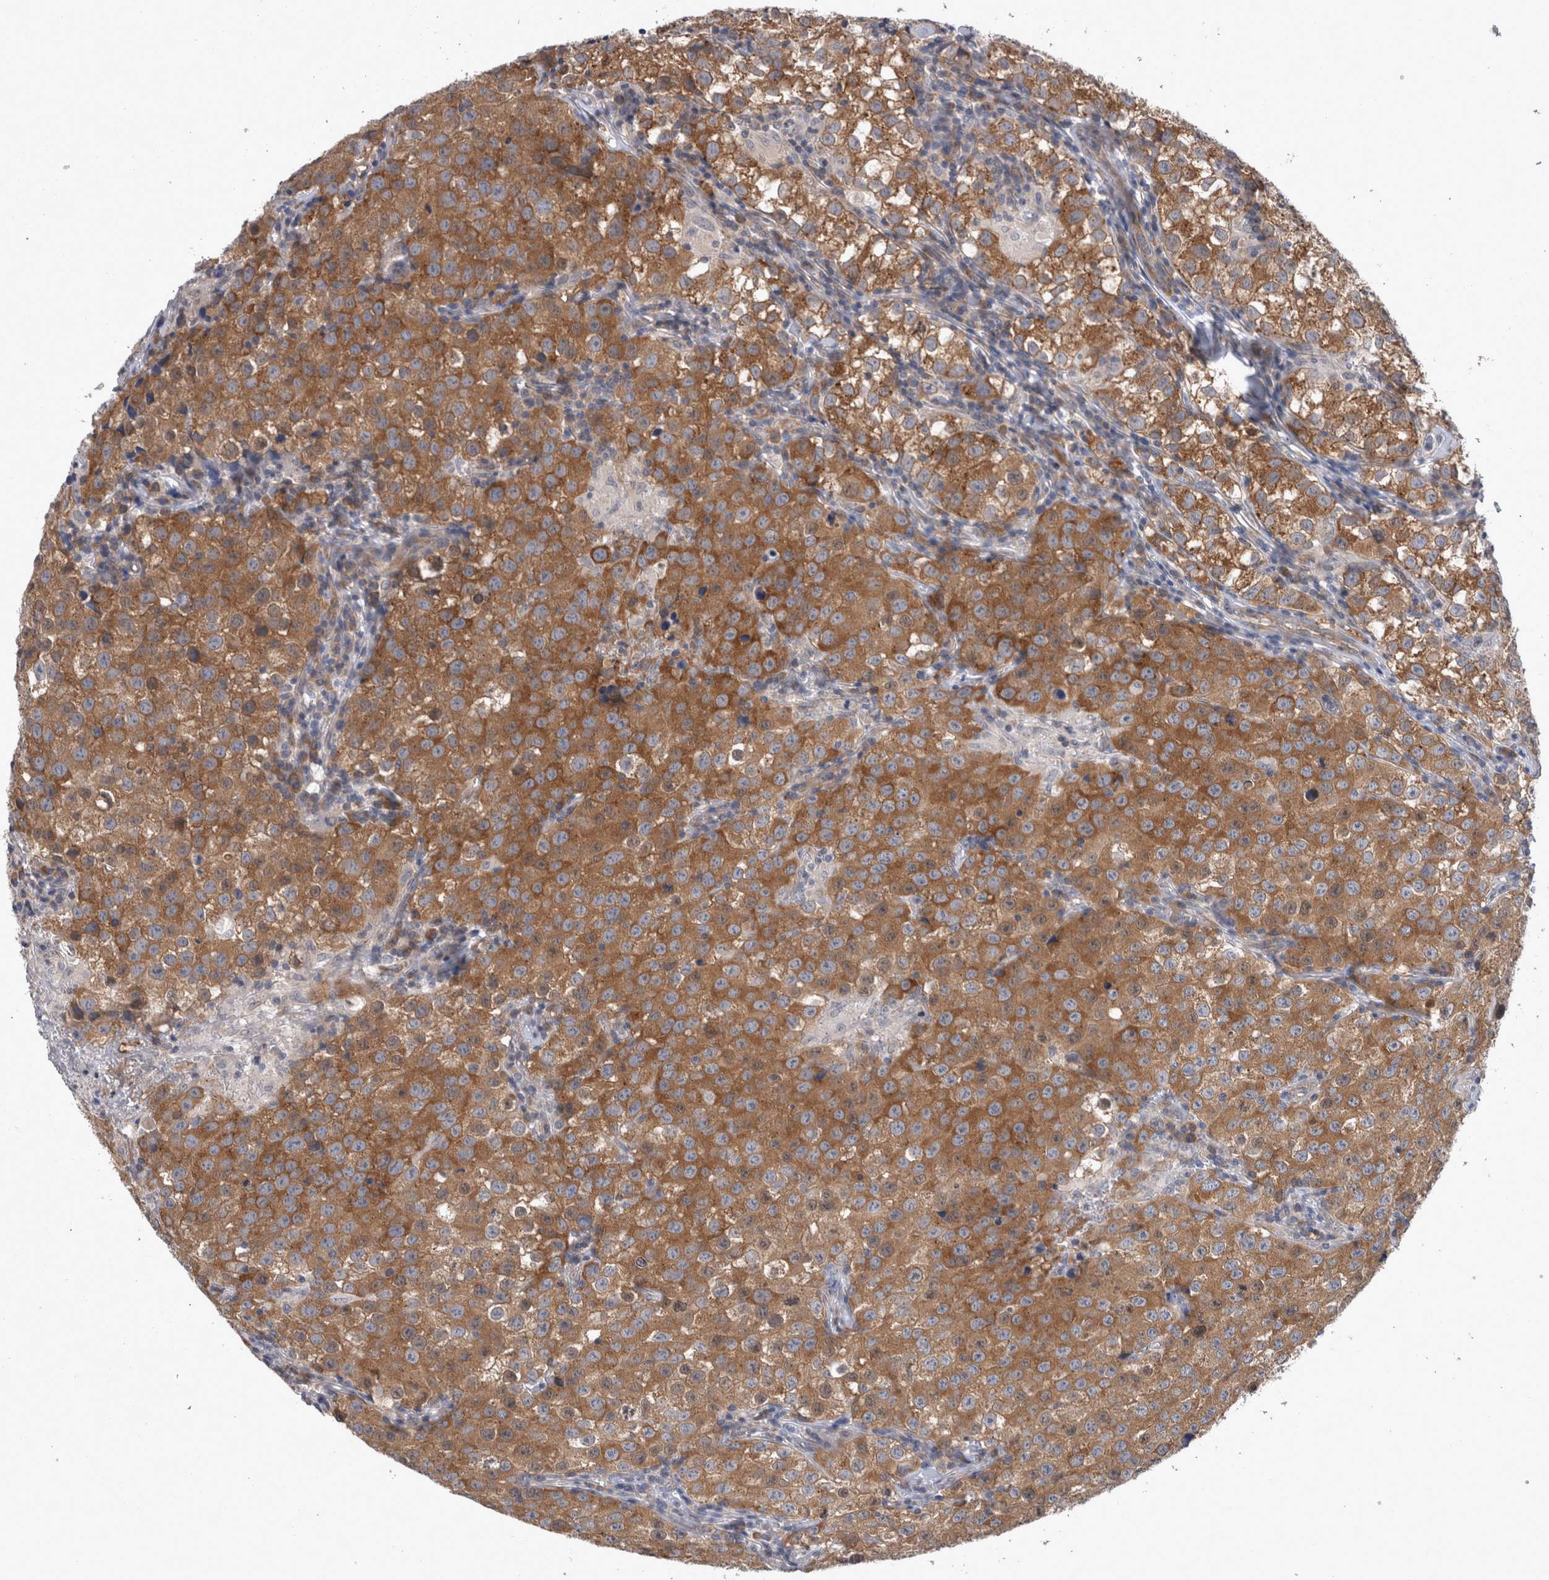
{"staining": {"intensity": "moderate", "quantity": ">75%", "location": "cytoplasmic/membranous"}, "tissue": "testis cancer", "cell_type": "Tumor cells", "image_type": "cancer", "snomed": [{"axis": "morphology", "description": "Seminoma, NOS"}, {"axis": "morphology", "description": "Carcinoma, Embryonal, NOS"}, {"axis": "topography", "description": "Testis"}], "caption": "Testis cancer tissue reveals moderate cytoplasmic/membranous positivity in approximately >75% of tumor cells, visualized by immunohistochemistry. The staining was performed using DAB (3,3'-diaminobenzidine) to visualize the protein expression in brown, while the nuclei were stained in blue with hematoxylin (Magnification: 20x).", "gene": "DDX6", "patient": {"sex": "male", "age": 43}}